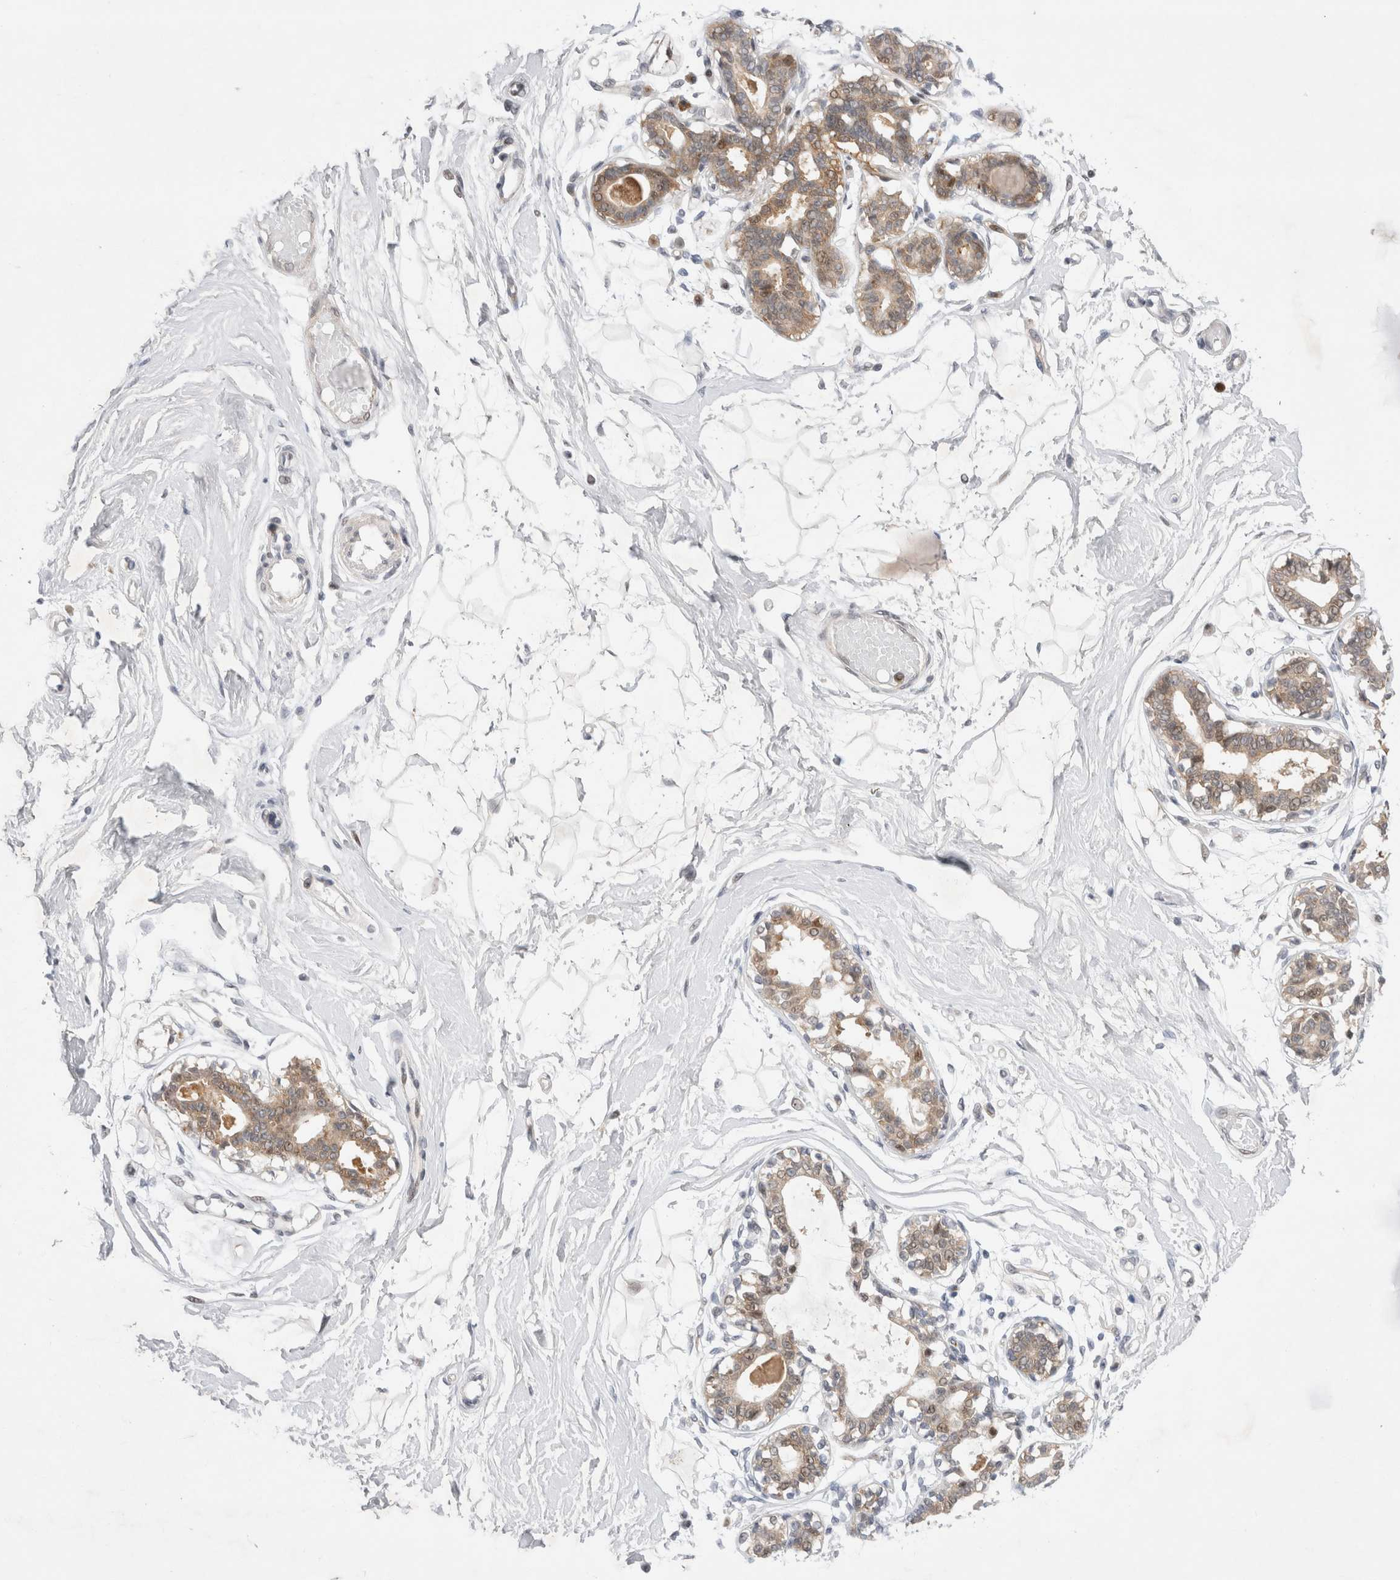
{"staining": {"intensity": "negative", "quantity": "none", "location": "none"}, "tissue": "breast", "cell_type": "Adipocytes", "image_type": "normal", "snomed": [{"axis": "morphology", "description": "Normal tissue, NOS"}, {"axis": "topography", "description": "Breast"}], "caption": "IHC image of unremarkable breast: human breast stained with DAB demonstrates no significant protein expression in adipocytes. (DAB (3,3'-diaminobenzidine) IHC with hematoxylin counter stain).", "gene": "WIPF2", "patient": {"sex": "female", "age": 45}}